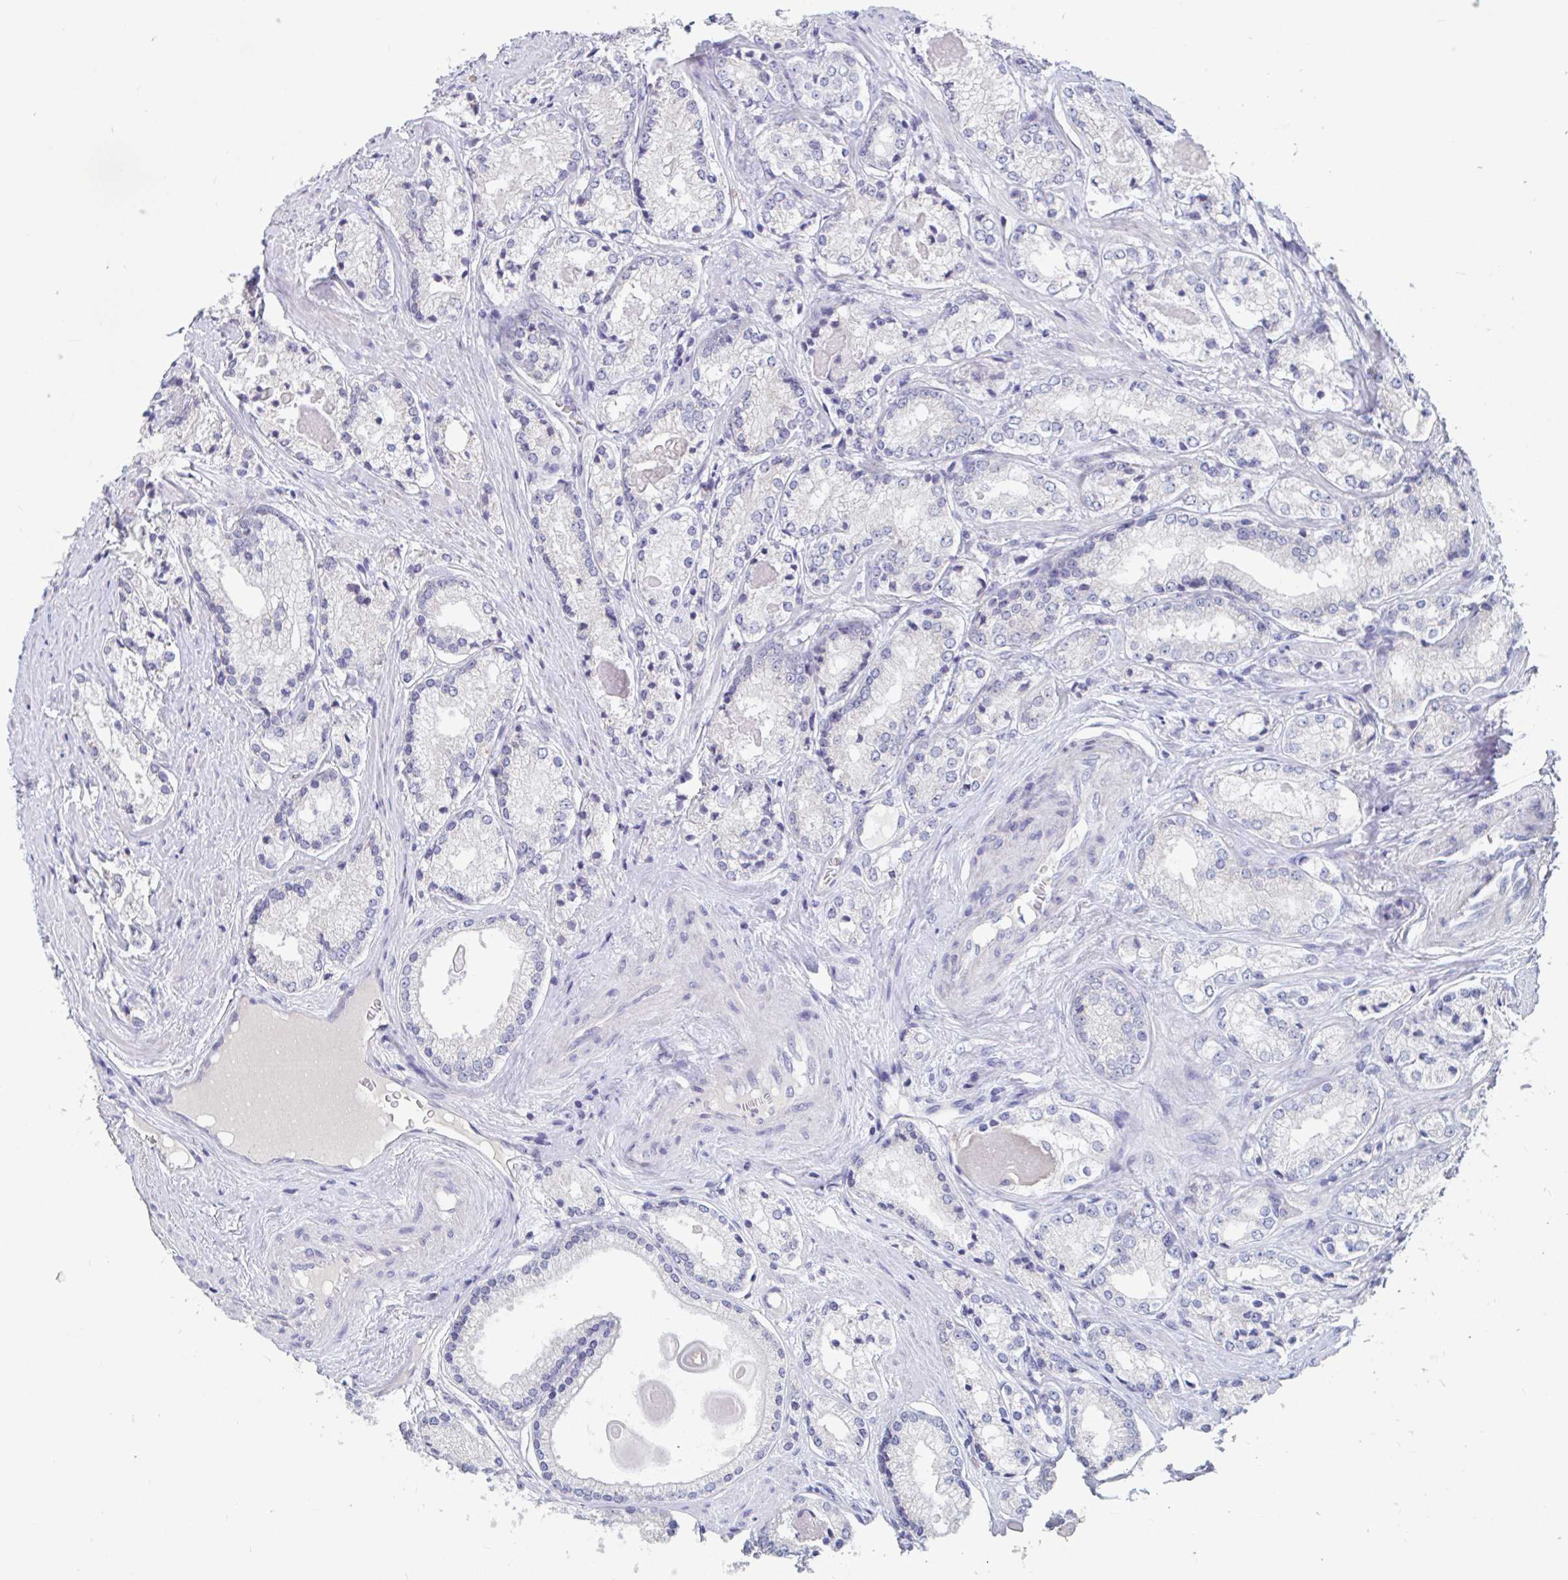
{"staining": {"intensity": "negative", "quantity": "none", "location": "none"}, "tissue": "prostate cancer", "cell_type": "Tumor cells", "image_type": "cancer", "snomed": [{"axis": "morphology", "description": "Adenocarcinoma, NOS"}, {"axis": "morphology", "description": "Adenocarcinoma, Low grade"}, {"axis": "topography", "description": "Prostate"}], "caption": "Tumor cells show no significant expression in prostate cancer (adenocarcinoma). (Immunohistochemistry, brightfield microscopy, high magnification).", "gene": "UNKL", "patient": {"sex": "male", "age": 68}}